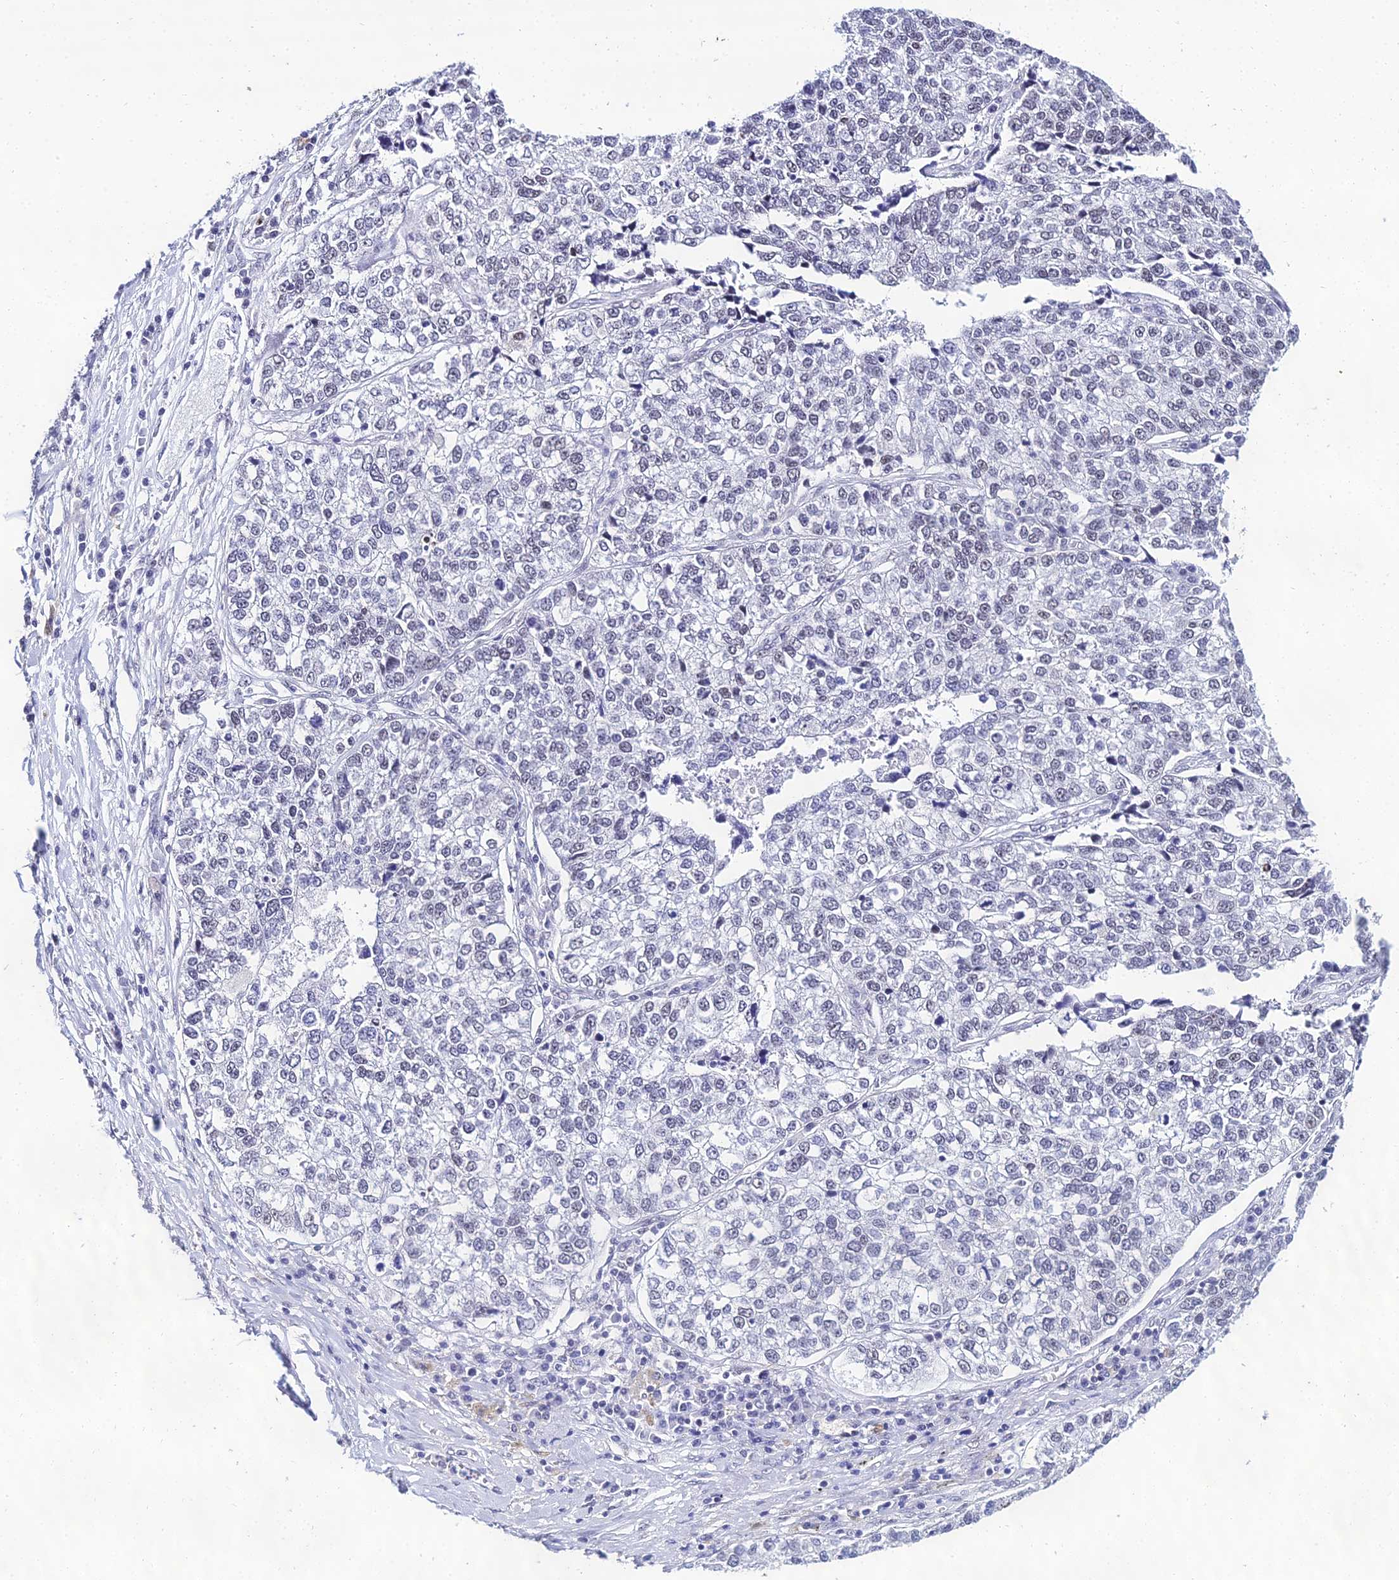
{"staining": {"intensity": "negative", "quantity": "none", "location": "none"}, "tissue": "lung cancer", "cell_type": "Tumor cells", "image_type": "cancer", "snomed": [{"axis": "morphology", "description": "Adenocarcinoma, NOS"}, {"axis": "topography", "description": "Lung"}], "caption": "Protein analysis of lung adenocarcinoma exhibits no significant staining in tumor cells.", "gene": "PPP4R2", "patient": {"sex": "male", "age": 49}}